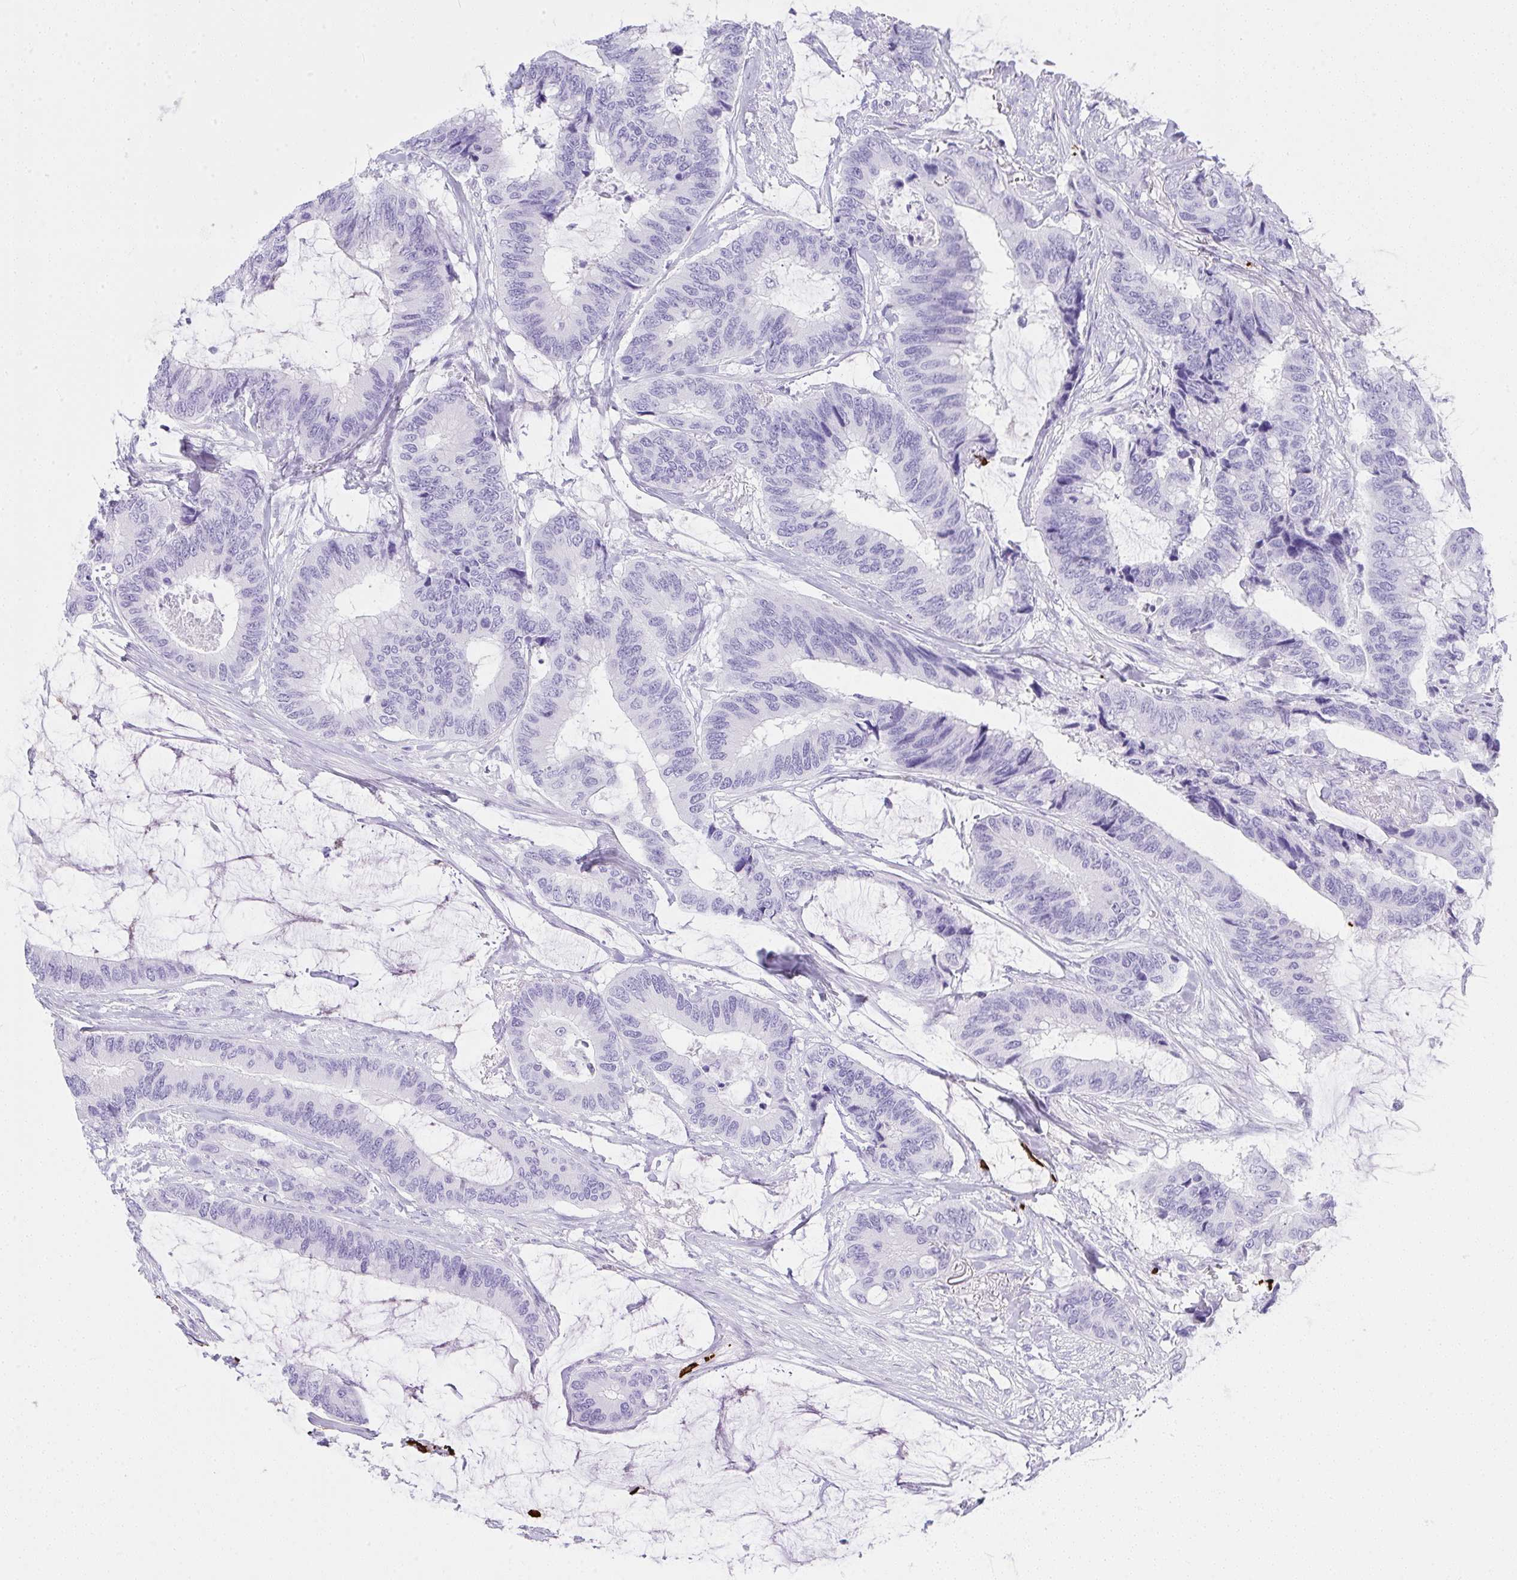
{"staining": {"intensity": "negative", "quantity": "none", "location": "none"}, "tissue": "colorectal cancer", "cell_type": "Tumor cells", "image_type": "cancer", "snomed": [{"axis": "morphology", "description": "Adenocarcinoma, NOS"}, {"axis": "topography", "description": "Rectum"}], "caption": "This is a photomicrograph of IHC staining of adenocarcinoma (colorectal), which shows no staining in tumor cells. Brightfield microscopy of IHC stained with DAB (brown) and hematoxylin (blue), captured at high magnification.", "gene": "CDADC1", "patient": {"sex": "female", "age": 59}}